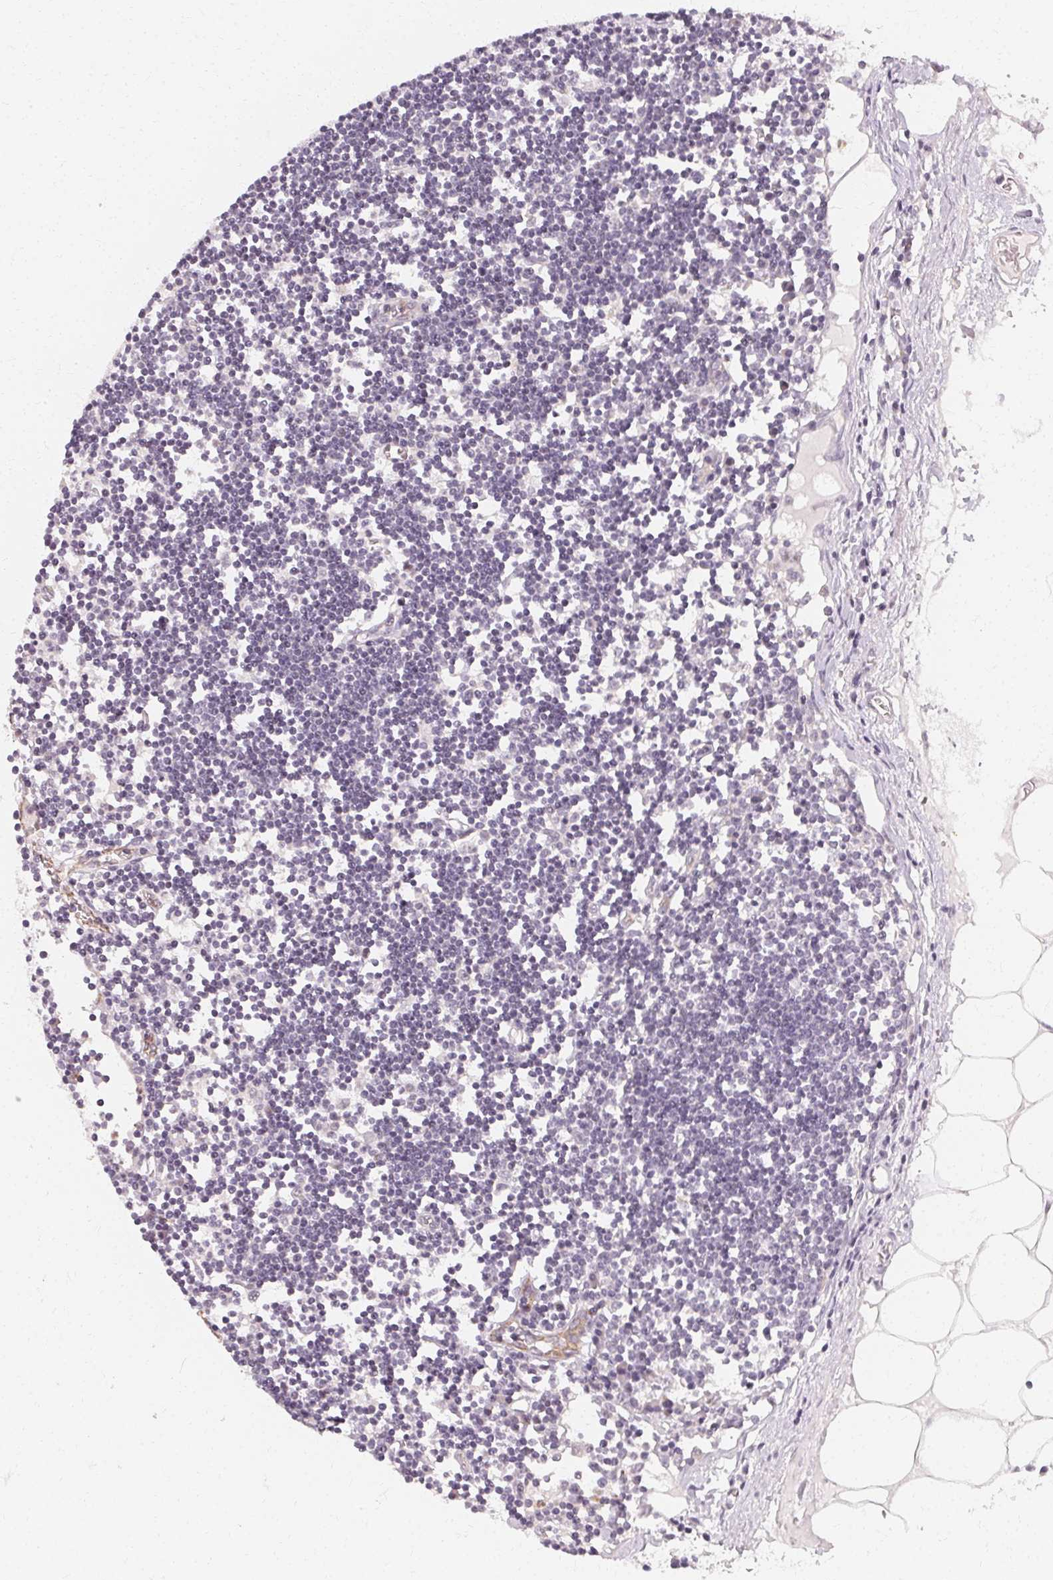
{"staining": {"intensity": "negative", "quantity": "none", "location": "none"}, "tissue": "lymph node", "cell_type": "Germinal center cells", "image_type": "normal", "snomed": [{"axis": "morphology", "description": "Normal tissue, NOS"}, {"axis": "topography", "description": "Lymph node"}], "caption": "Immunohistochemical staining of unremarkable human lymph node exhibits no significant staining in germinal center cells. (DAB immunohistochemistry, high magnification).", "gene": "CLCNKA", "patient": {"sex": "female", "age": 65}}